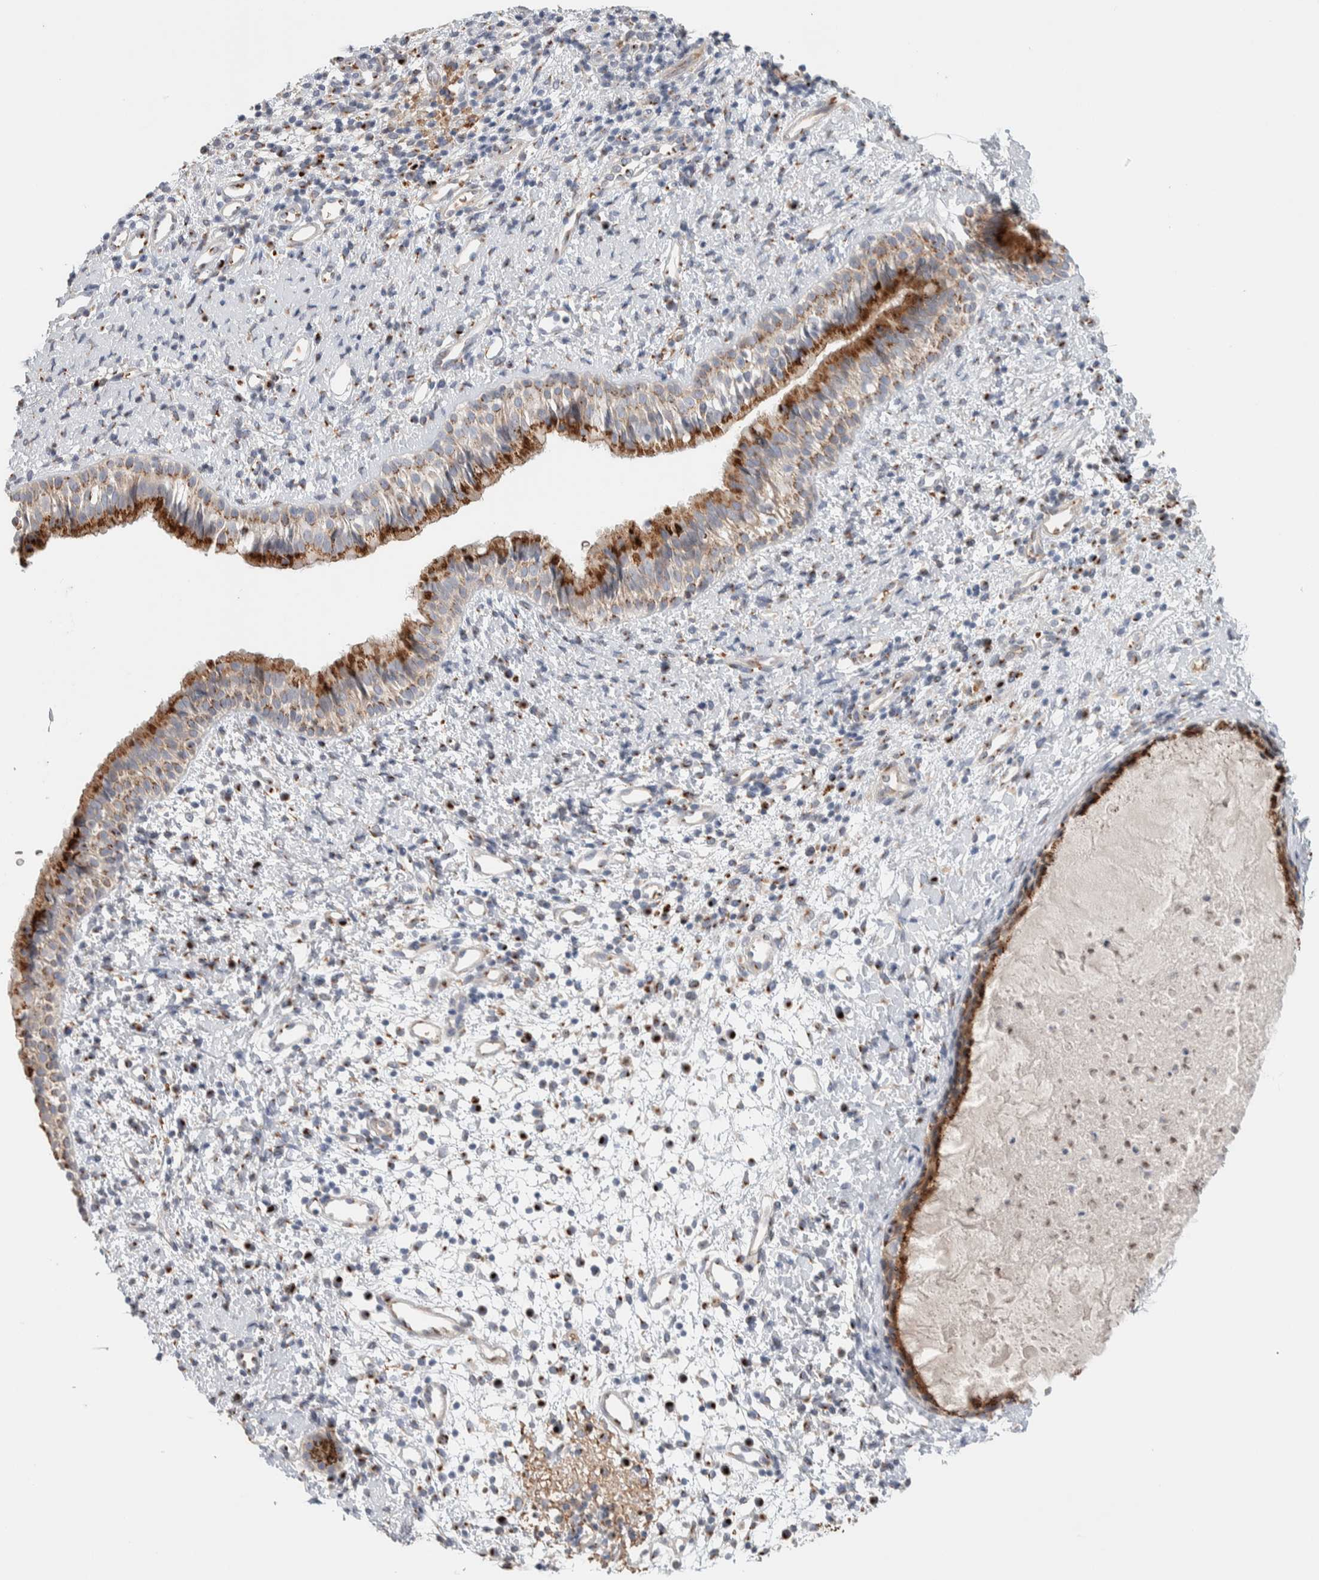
{"staining": {"intensity": "strong", "quantity": "25%-75%", "location": "cytoplasmic/membranous"}, "tissue": "nasopharynx", "cell_type": "Respiratory epithelial cells", "image_type": "normal", "snomed": [{"axis": "morphology", "description": "Normal tissue, NOS"}, {"axis": "topography", "description": "Nasopharynx"}], "caption": "A high-resolution histopathology image shows IHC staining of normal nasopharynx, which reveals strong cytoplasmic/membranous positivity in approximately 25%-75% of respiratory epithelial cells.", "gene": "SLC38A10", "patient": {"sex": "male", "age": 22}}